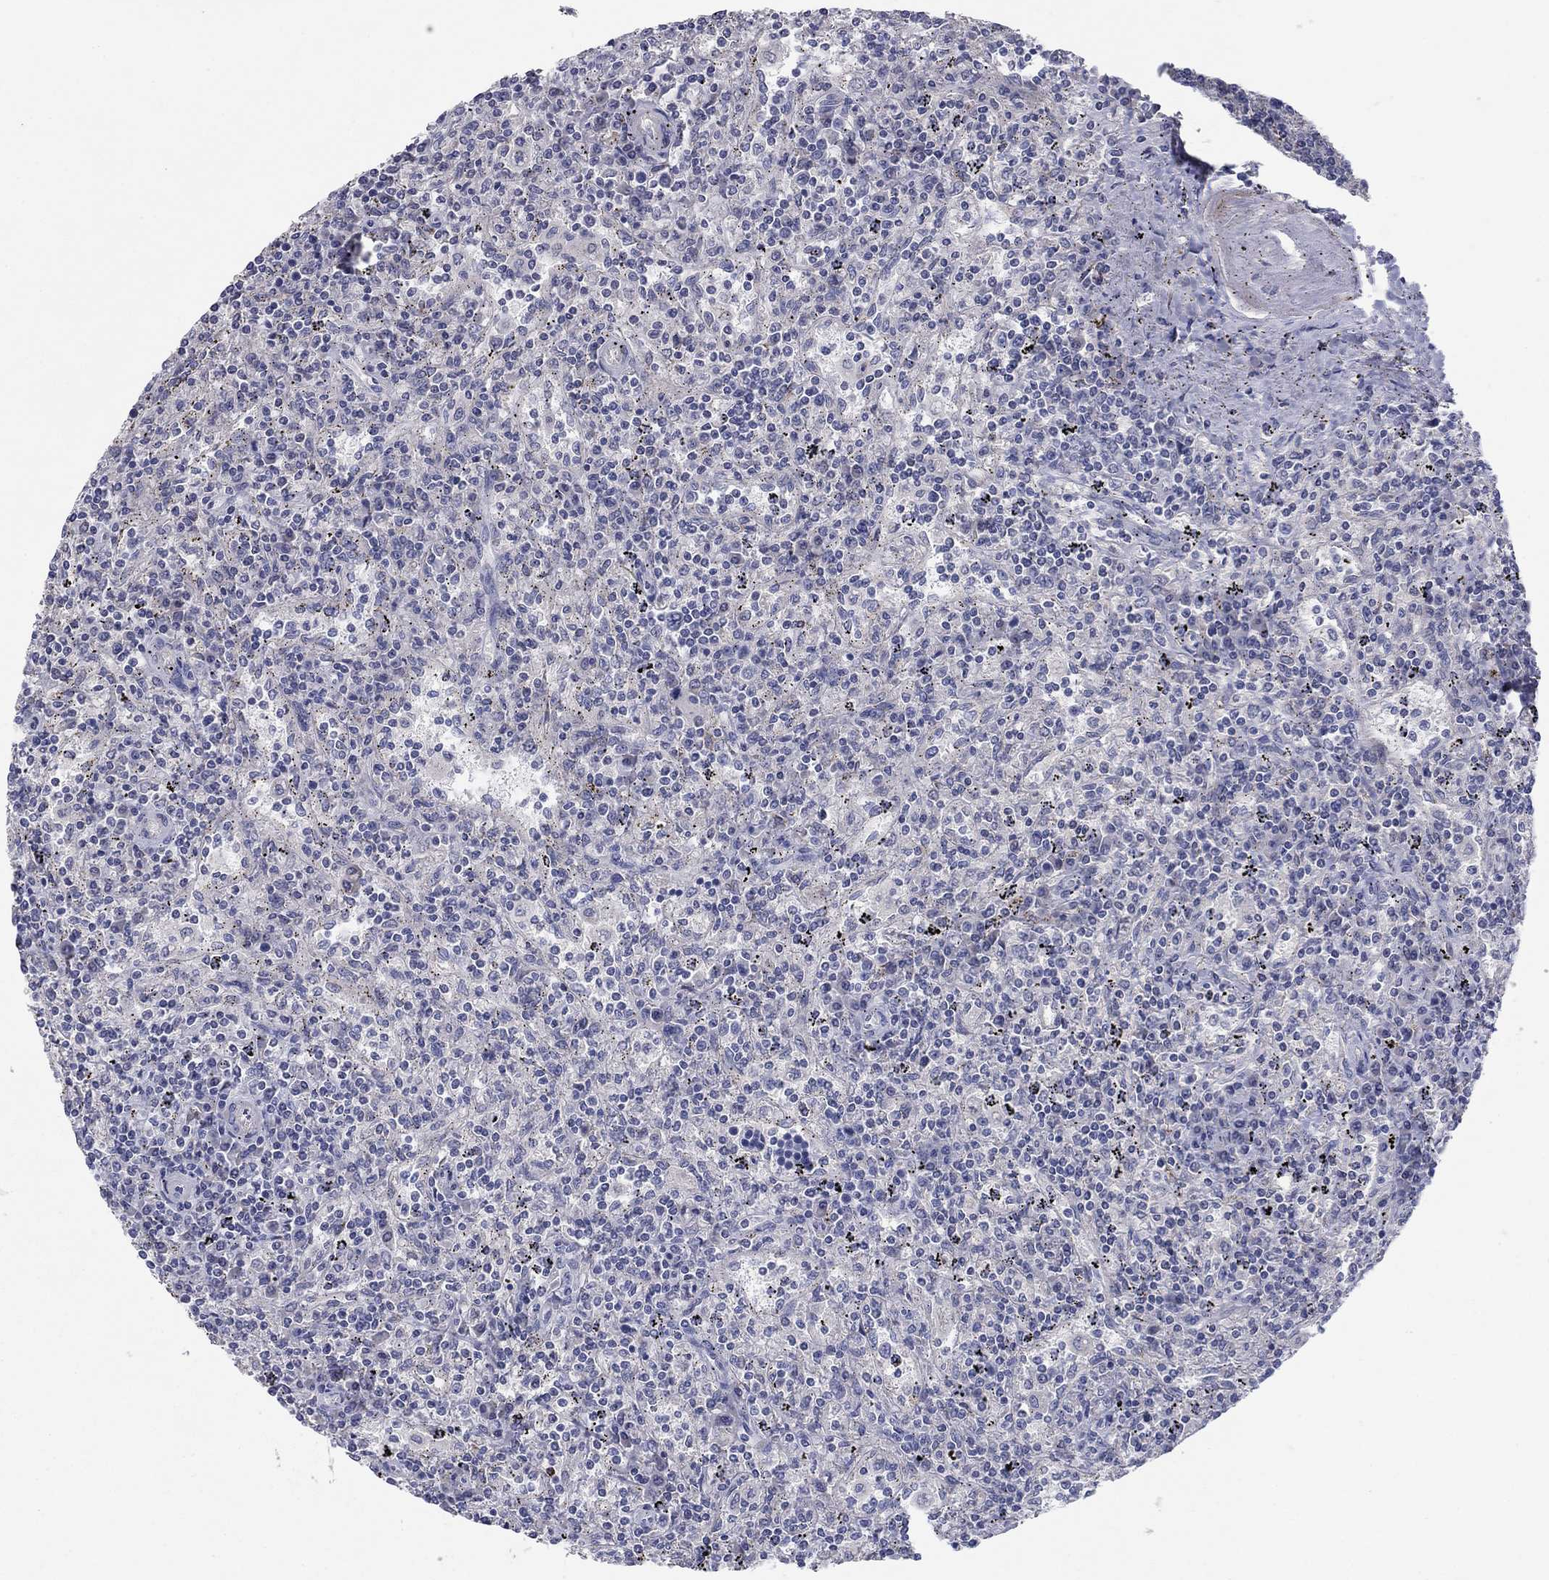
{"staining": {"intensity": "negative", "quantity": "none", "location": "none"}, "tissue": "lymphoma", "cell_type": "Tumor cells", "image_type": "cancer", "snomed": [{"axis": "morphology", "description": "Malignant lymphoma, non-Hodgkin's type, Low grade"}, {"axis": "topography", "description": "Spleen"}], "caption": "An immunohistochemistry (IHC) image of malignant lymphoma, non-Hodgkin's type (low-grade) is shown. There is no staining in tumor cells of malignant lymphoma, non-Hodgkin's type (low-grade).", "gene": "PTGDS", "patient": {"sex": "male", "age": 62}}